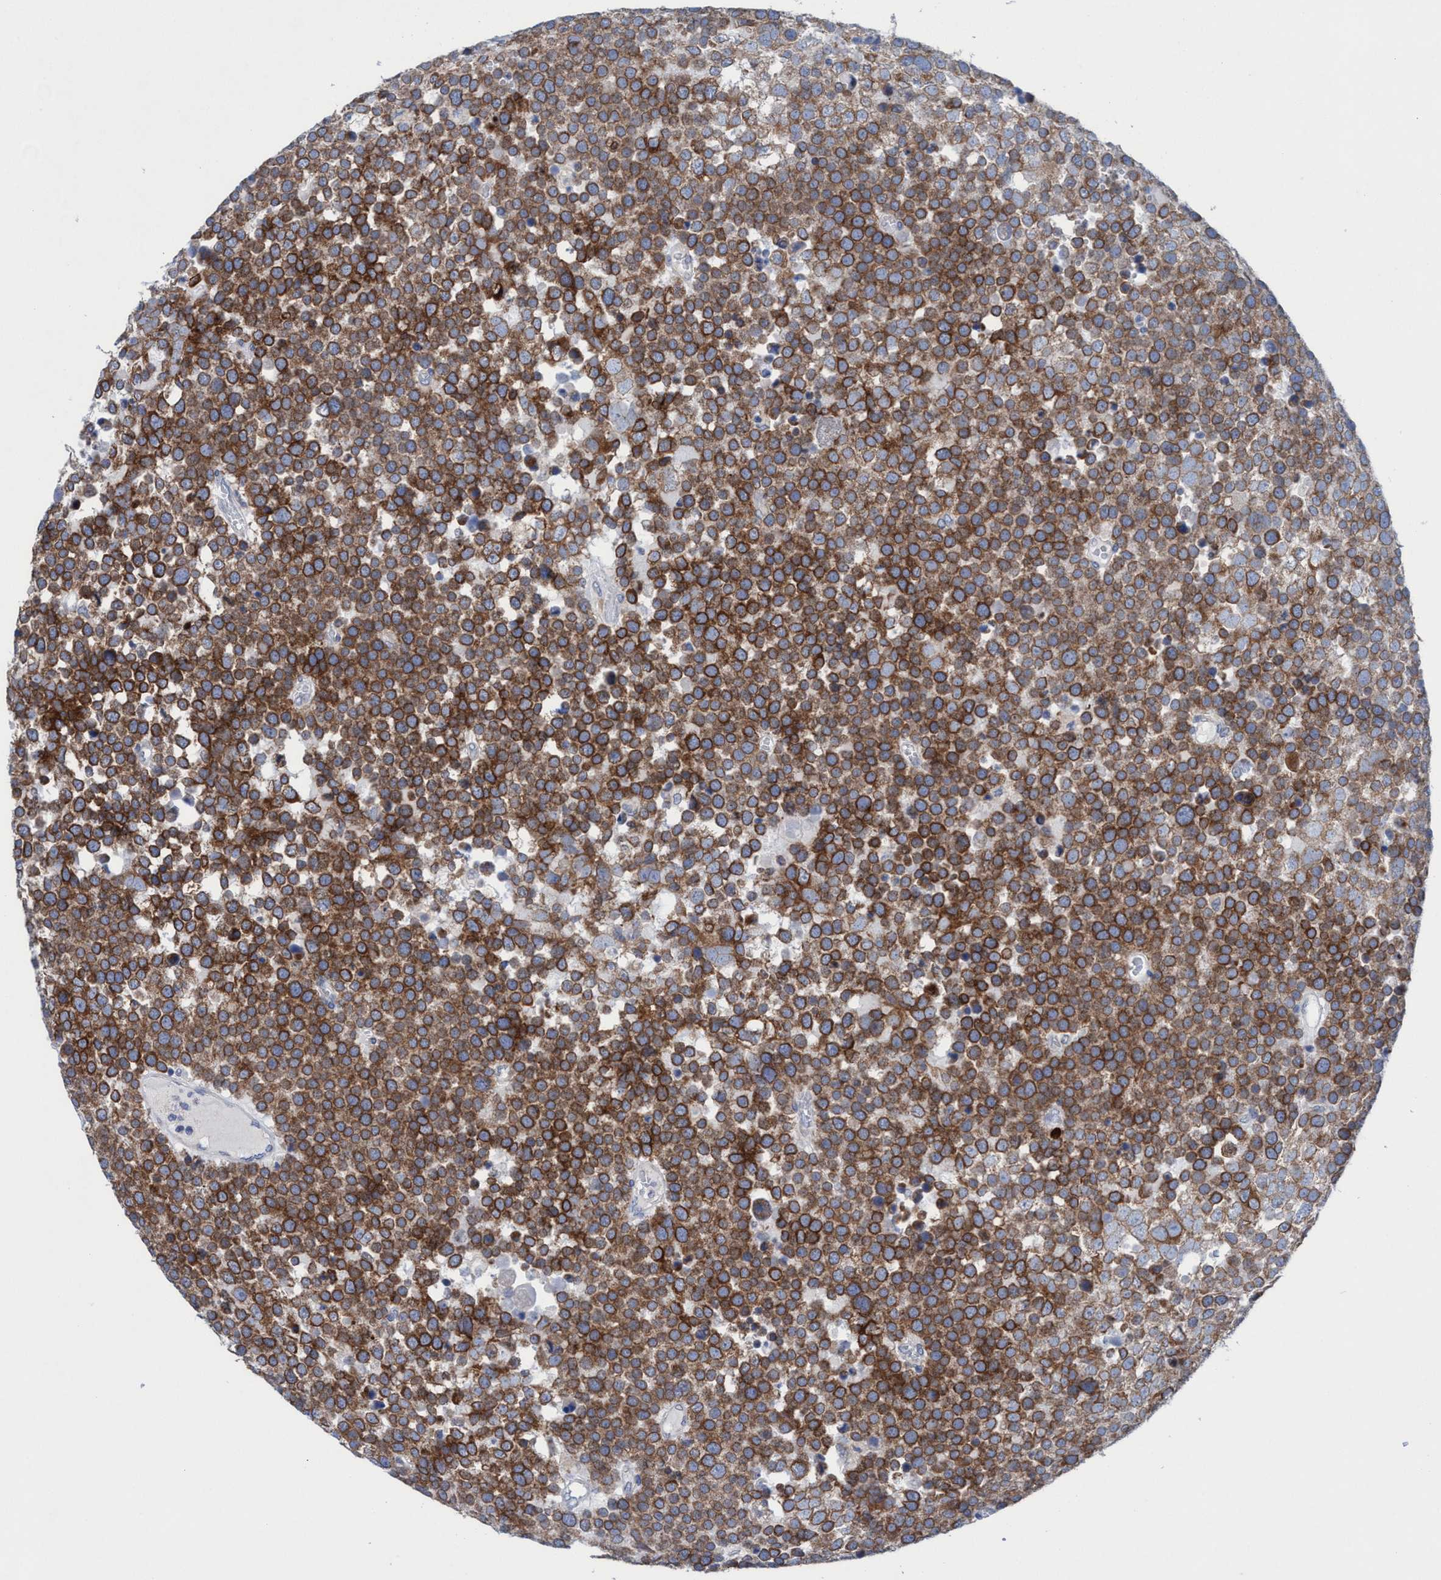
{"staining": {"intensity": "strong", "quantity": ">75%", "location": "cytoplasmic/membranous"}, "tissue": "testis cancer", "cell_type": "Tumor cells", "image_type": "cancer", "snomed": [{"axis": "morphology", "description": "Seminoma, NOS"}, {"axis": "topography", "description": "Testis"}], "caption": "Testis cancer stained with a protein marker shows strong staining in tumor cells.", "gene": "RSAD1", "patient": {"sex": "male", "age": 71}}